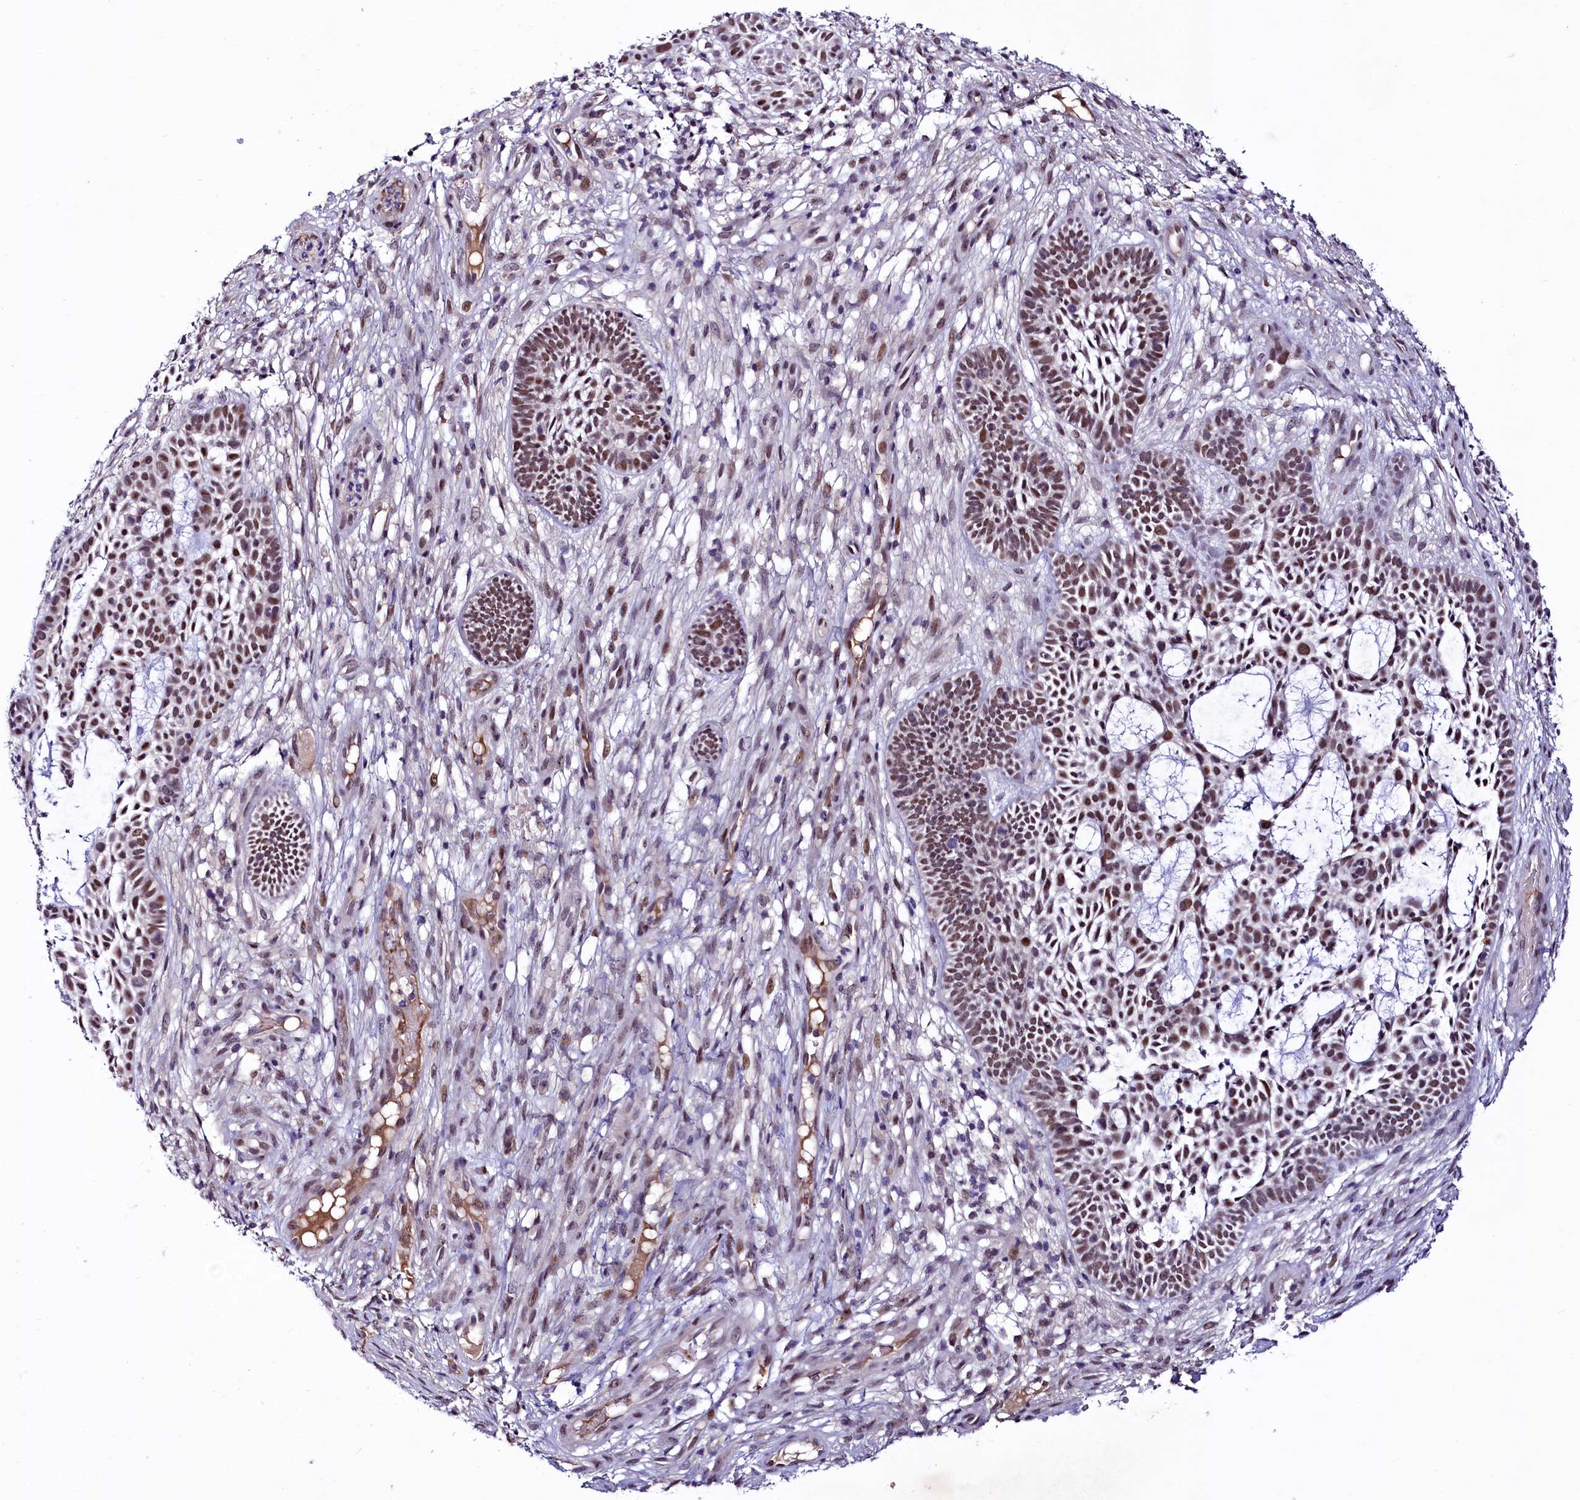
{"staining": {"intensity": "moderate", "quantity": ">75%", "location": "nuclear"}, "tissue": "skin cancer", "cell_type": "Tumor cells", "image_type": "cancer", "snomed": [{"axis": "morphology", "description": "Basal cell carcinoma"}, {"axis": "topography", "description": "Skin"}], "caption": "Immunohistochemistry histopathology image of basal cell carcinoma (skin) stained for a protein (brown), which demonstrates medium levels of moderate nuclear expression in approximately >75% of tumor cells.", "gene": "LEUTX", "patient": {"sex": "male", "age": 89}}